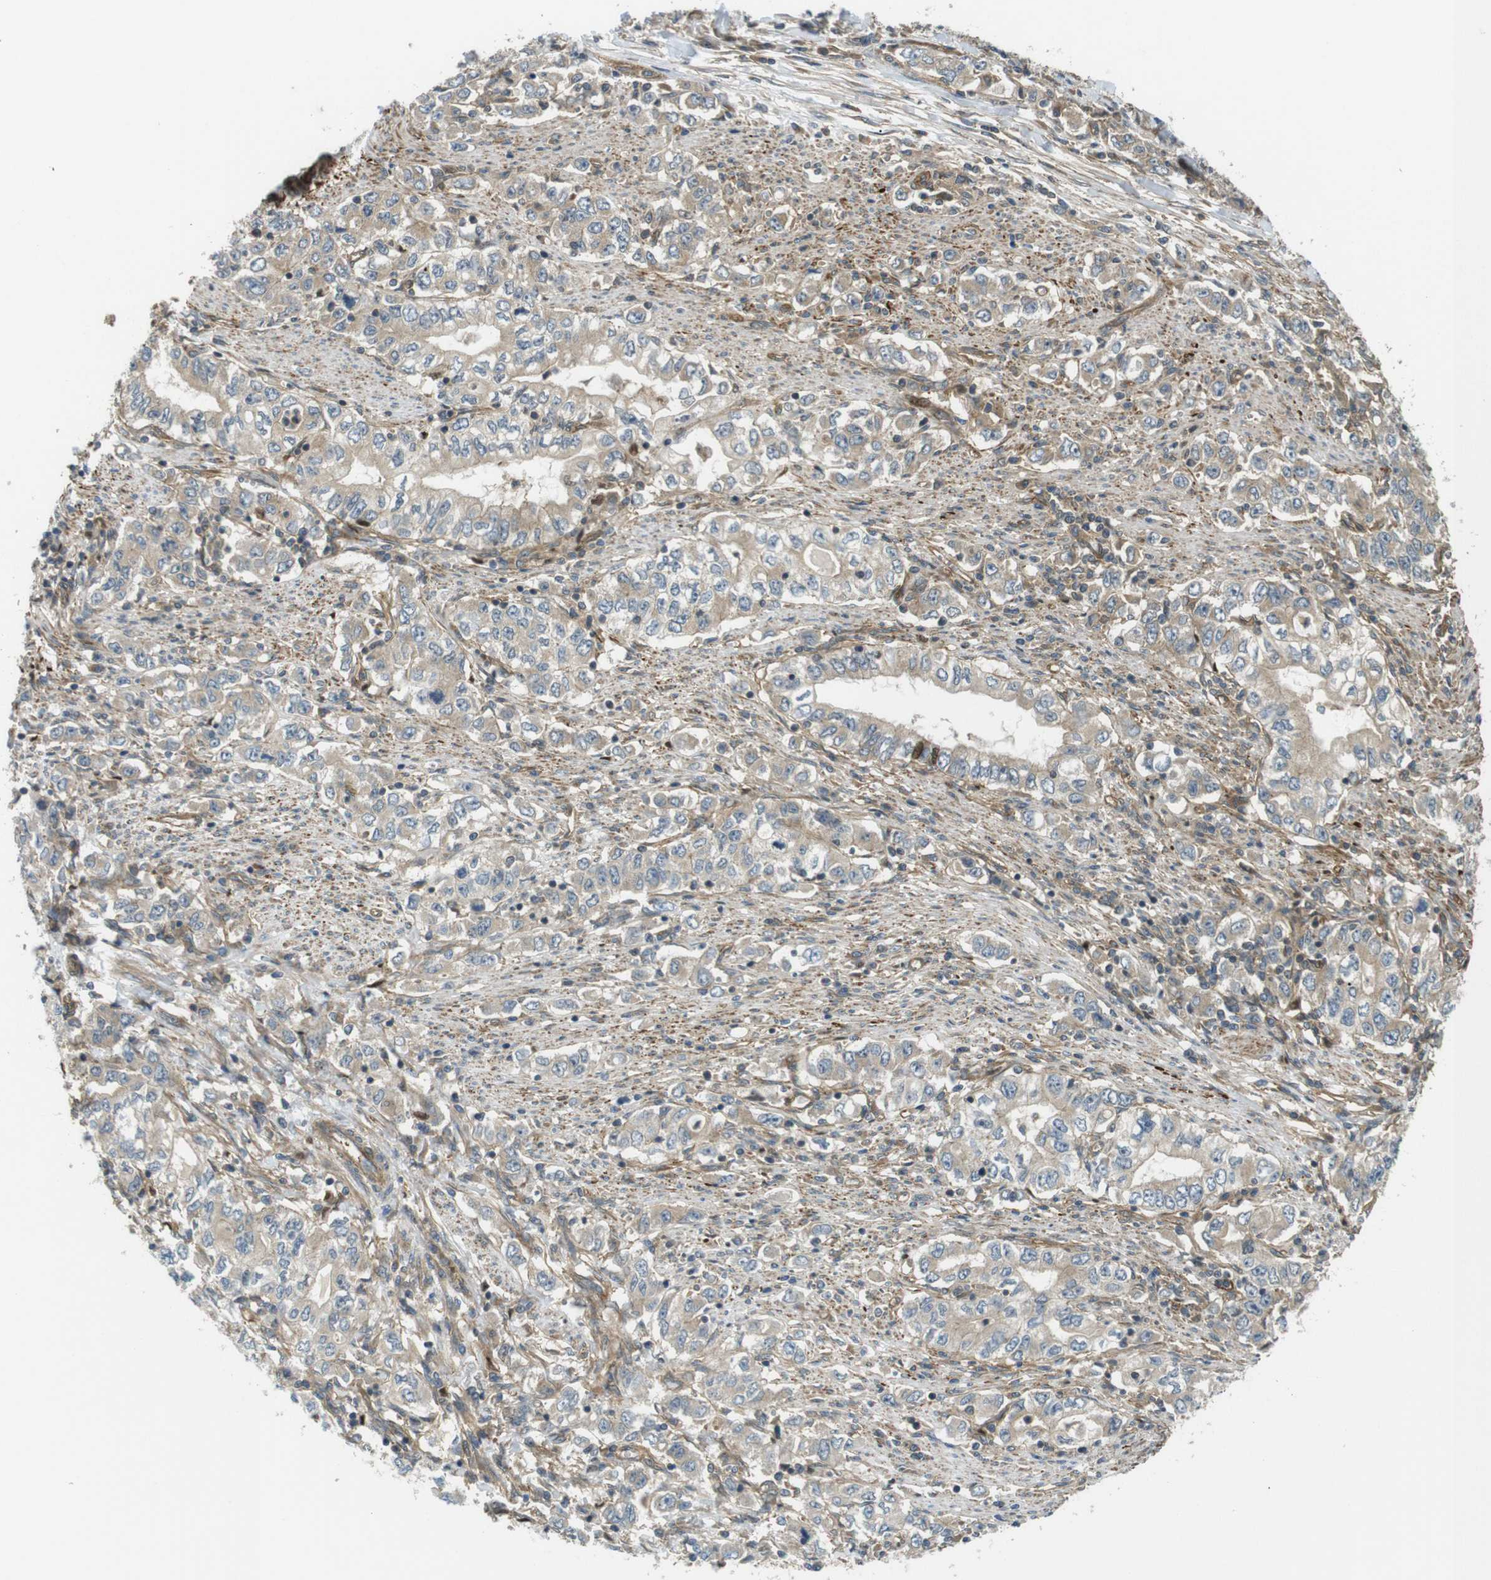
{"staining": {"intensity": "weak", "quantity": ">75%", "location": "cytoplasmic/membranous"}, "tissue": "stomach cancer", "cell_type": "Tumor cells", "image_type": "cancer", "snomed": [{"axis": "morphology", "description": "Adenocarcinoma, NOS"}, {"axis": "topography", "description": "Stomach, lower"}], "caption": "IHC histopathology image of neoplastic tissue: human adenocarcinoma (stomach) stained using immunohistochemistry demonstrates low levels of weak protein expression localized specifically in the cytoplasmic/membranous of tumor cells, appearing as a cytoplasmic/membranous brown color.", "gene": "TSC1", "patient": {"sex": "female", "age": 72}}